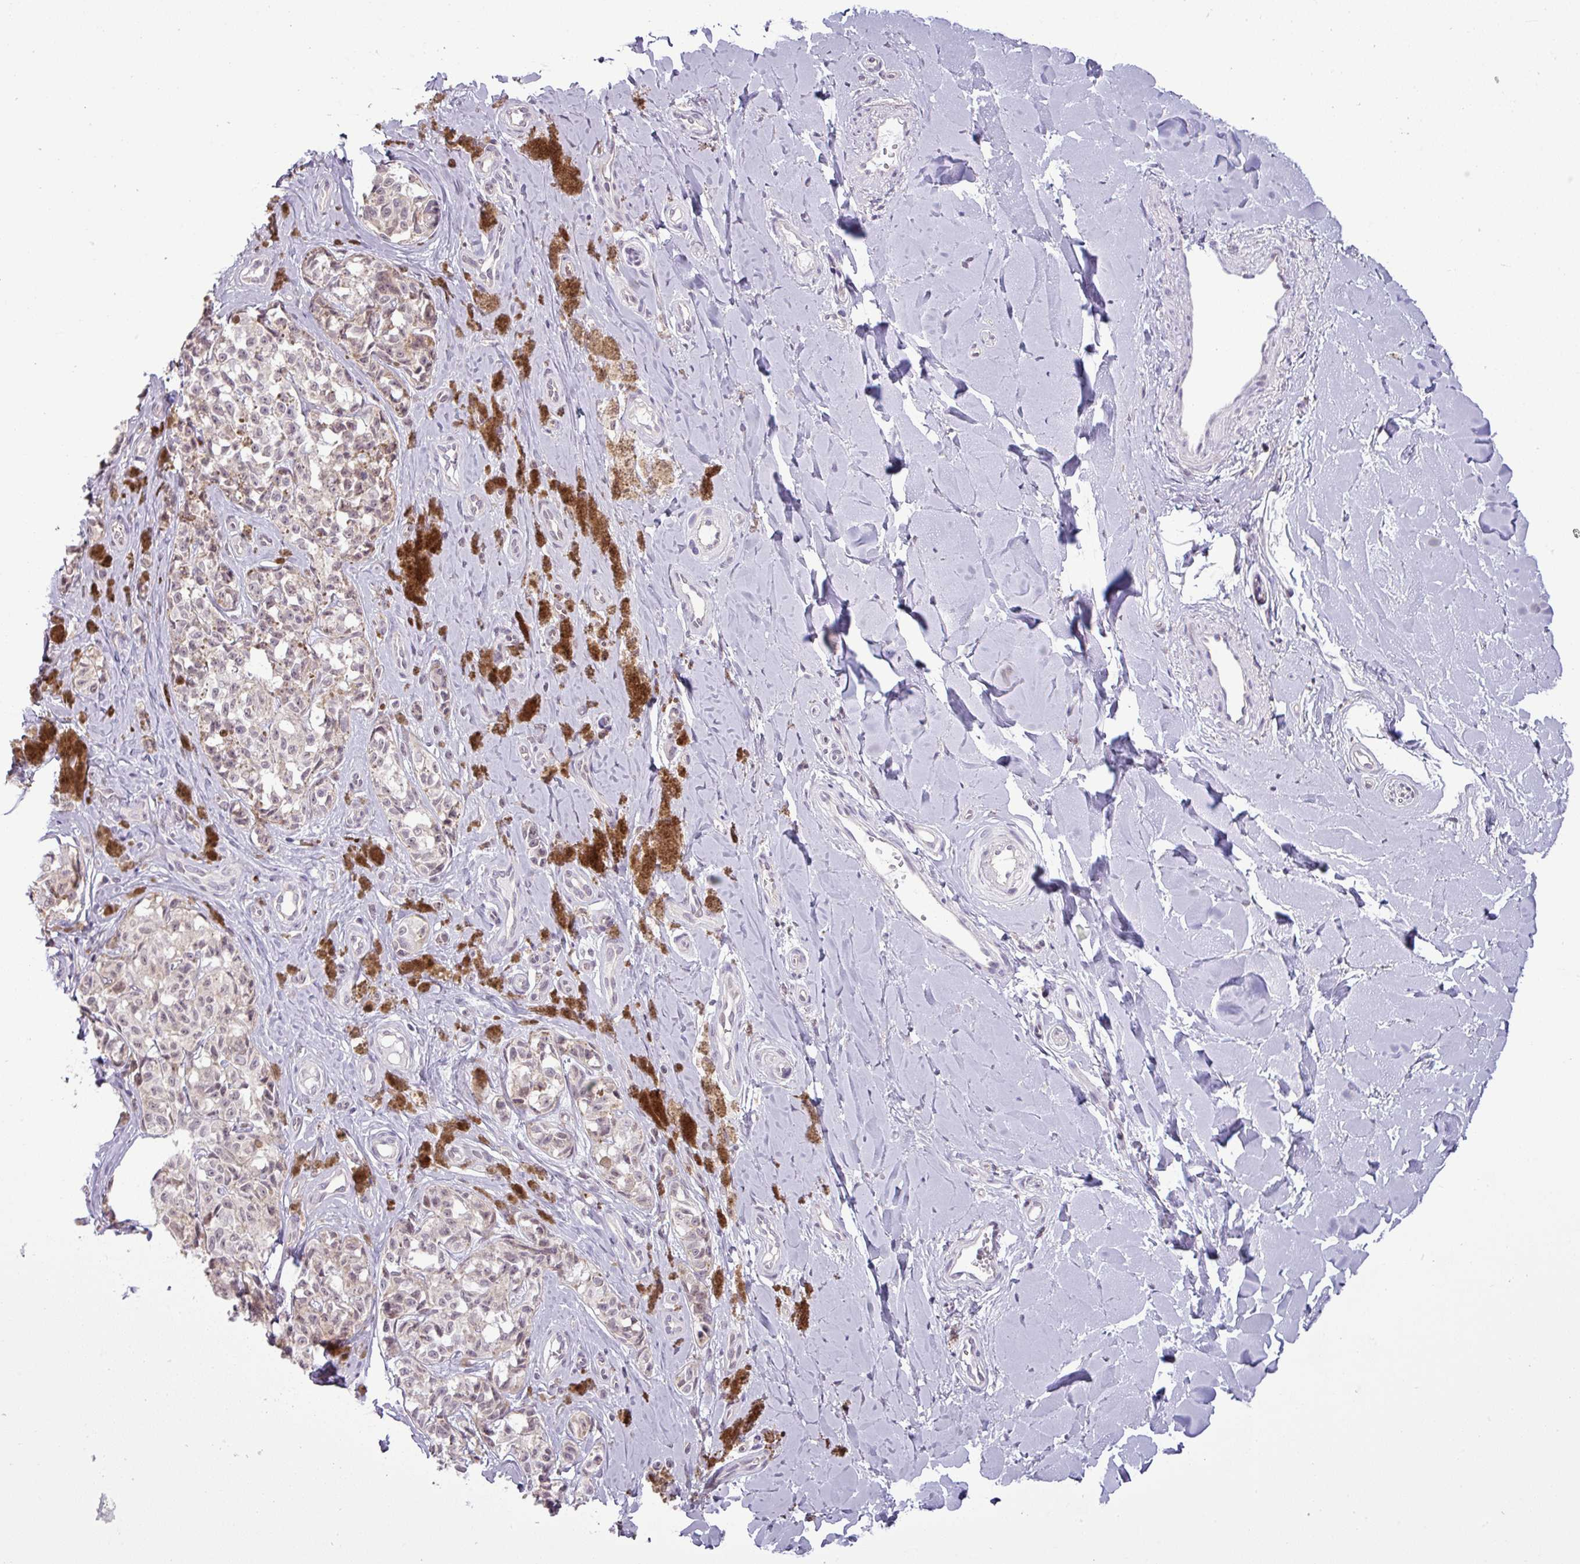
{"staining": {"intensity": "negative", "quantity": "none", "location": "none"}, "tissue": "melanoma", "cell_type": "Tumor cells", "image_type": "cancer", "snomed": [{"axis": "morphology", "description": "Malignant melanoma, NOS"}, {"axis": "topography", "description": "Skin"}], "caption": "A histopathology image of human malignant melanoma is negative for staining in tumor cells.", "gene": "GPT2", "patient": {"sex": "female", "age": 65}}